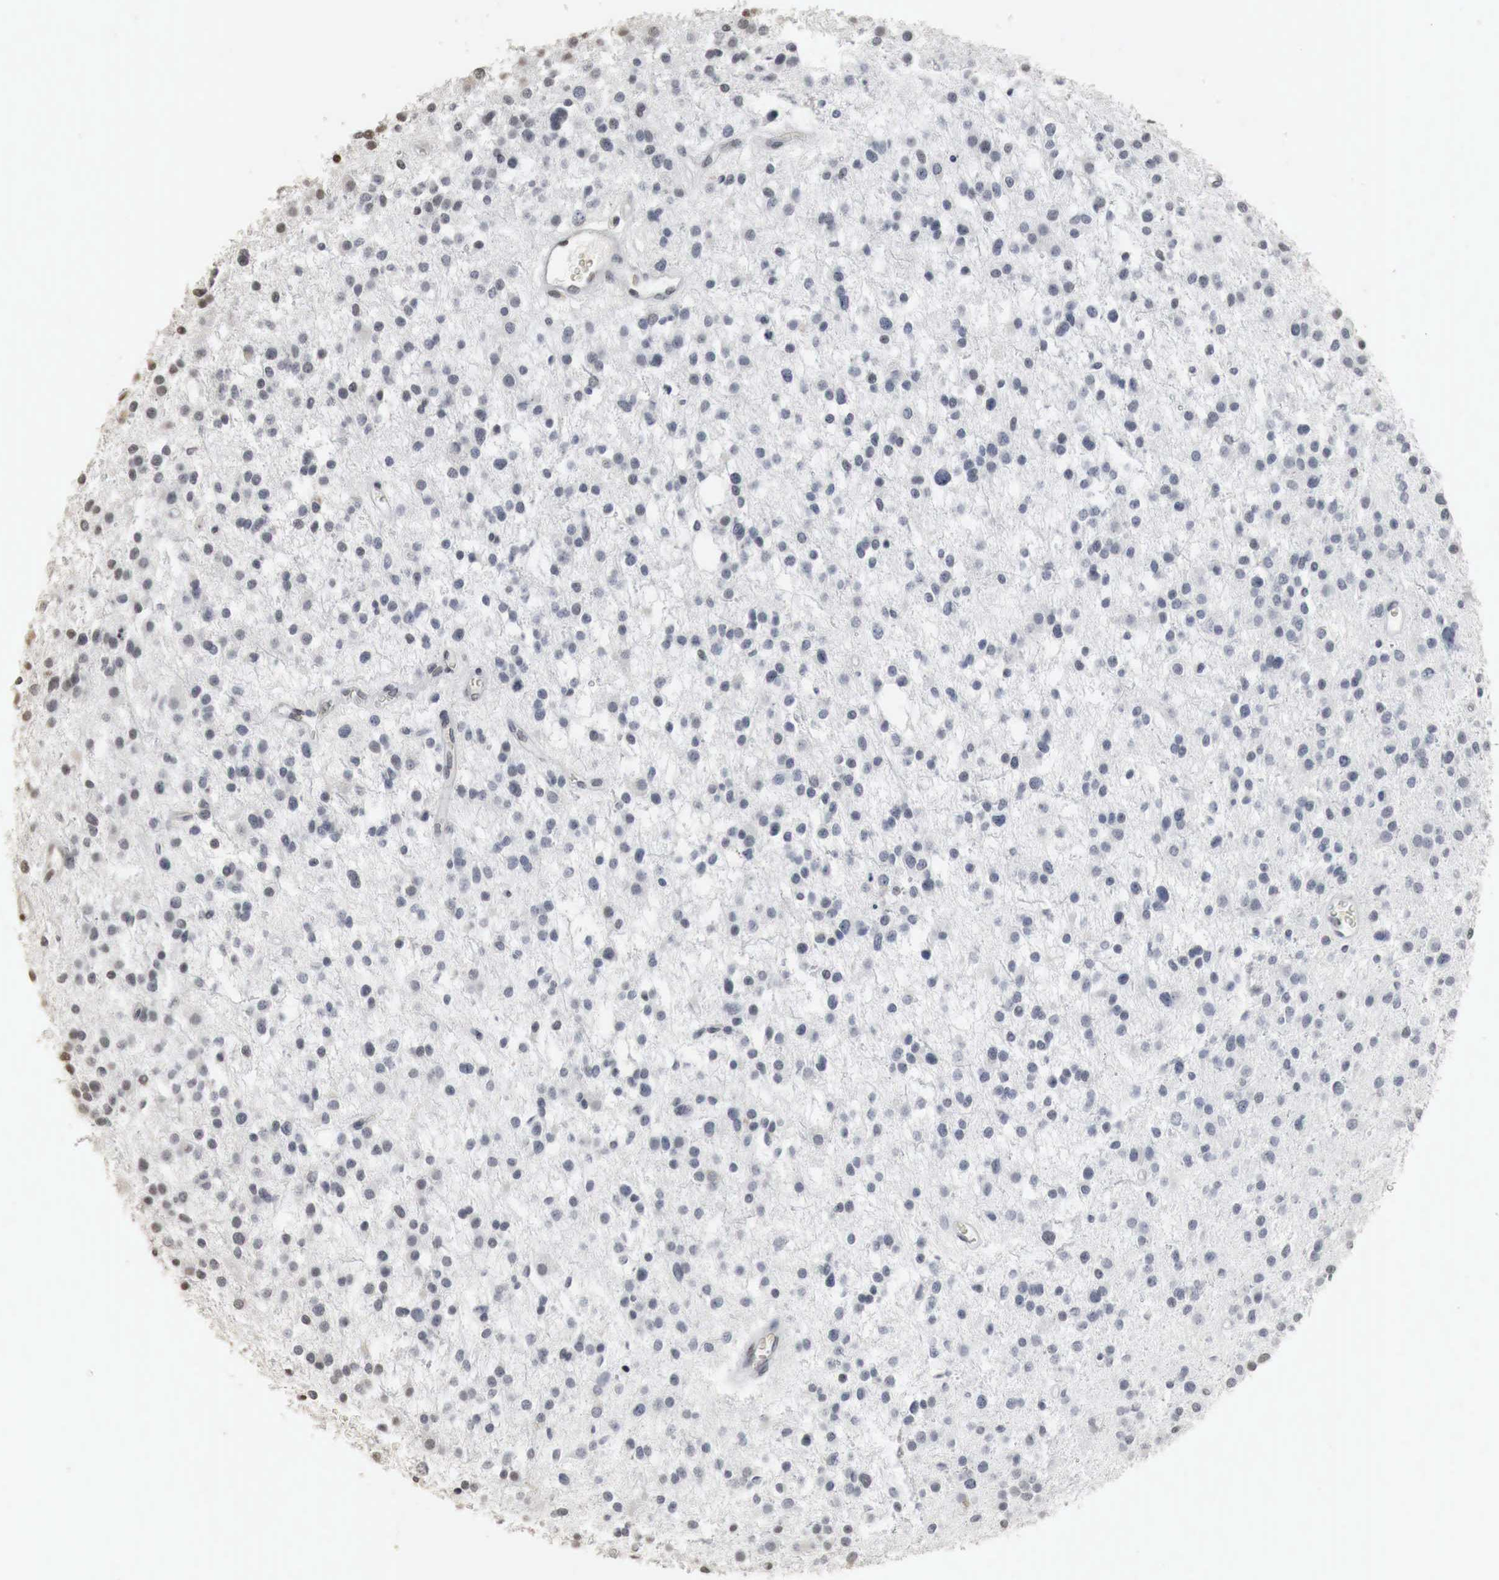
{"staining": {"intensity": "negative", "quantity": "none", "location": "none"}, "tissue": "glioma", "cell_type": "Tumor cells", "image_type": "cancer", "snomed": [{"axis": "morphology", "description": "Glioma, malignant, Low grade"}, {"axis": "topography", "description": "Brain"}], "caption": "Immunohistochemical staining of glioma displays no significant expression in tumor cells. The staining was performed using DAB to visualize the protein expression in brown, while the nuclei were stained in blue with hematoxylin (Magnification: 20x).", "gene": "ERBB4", "patient": {"sex": "female", "age": 36}}